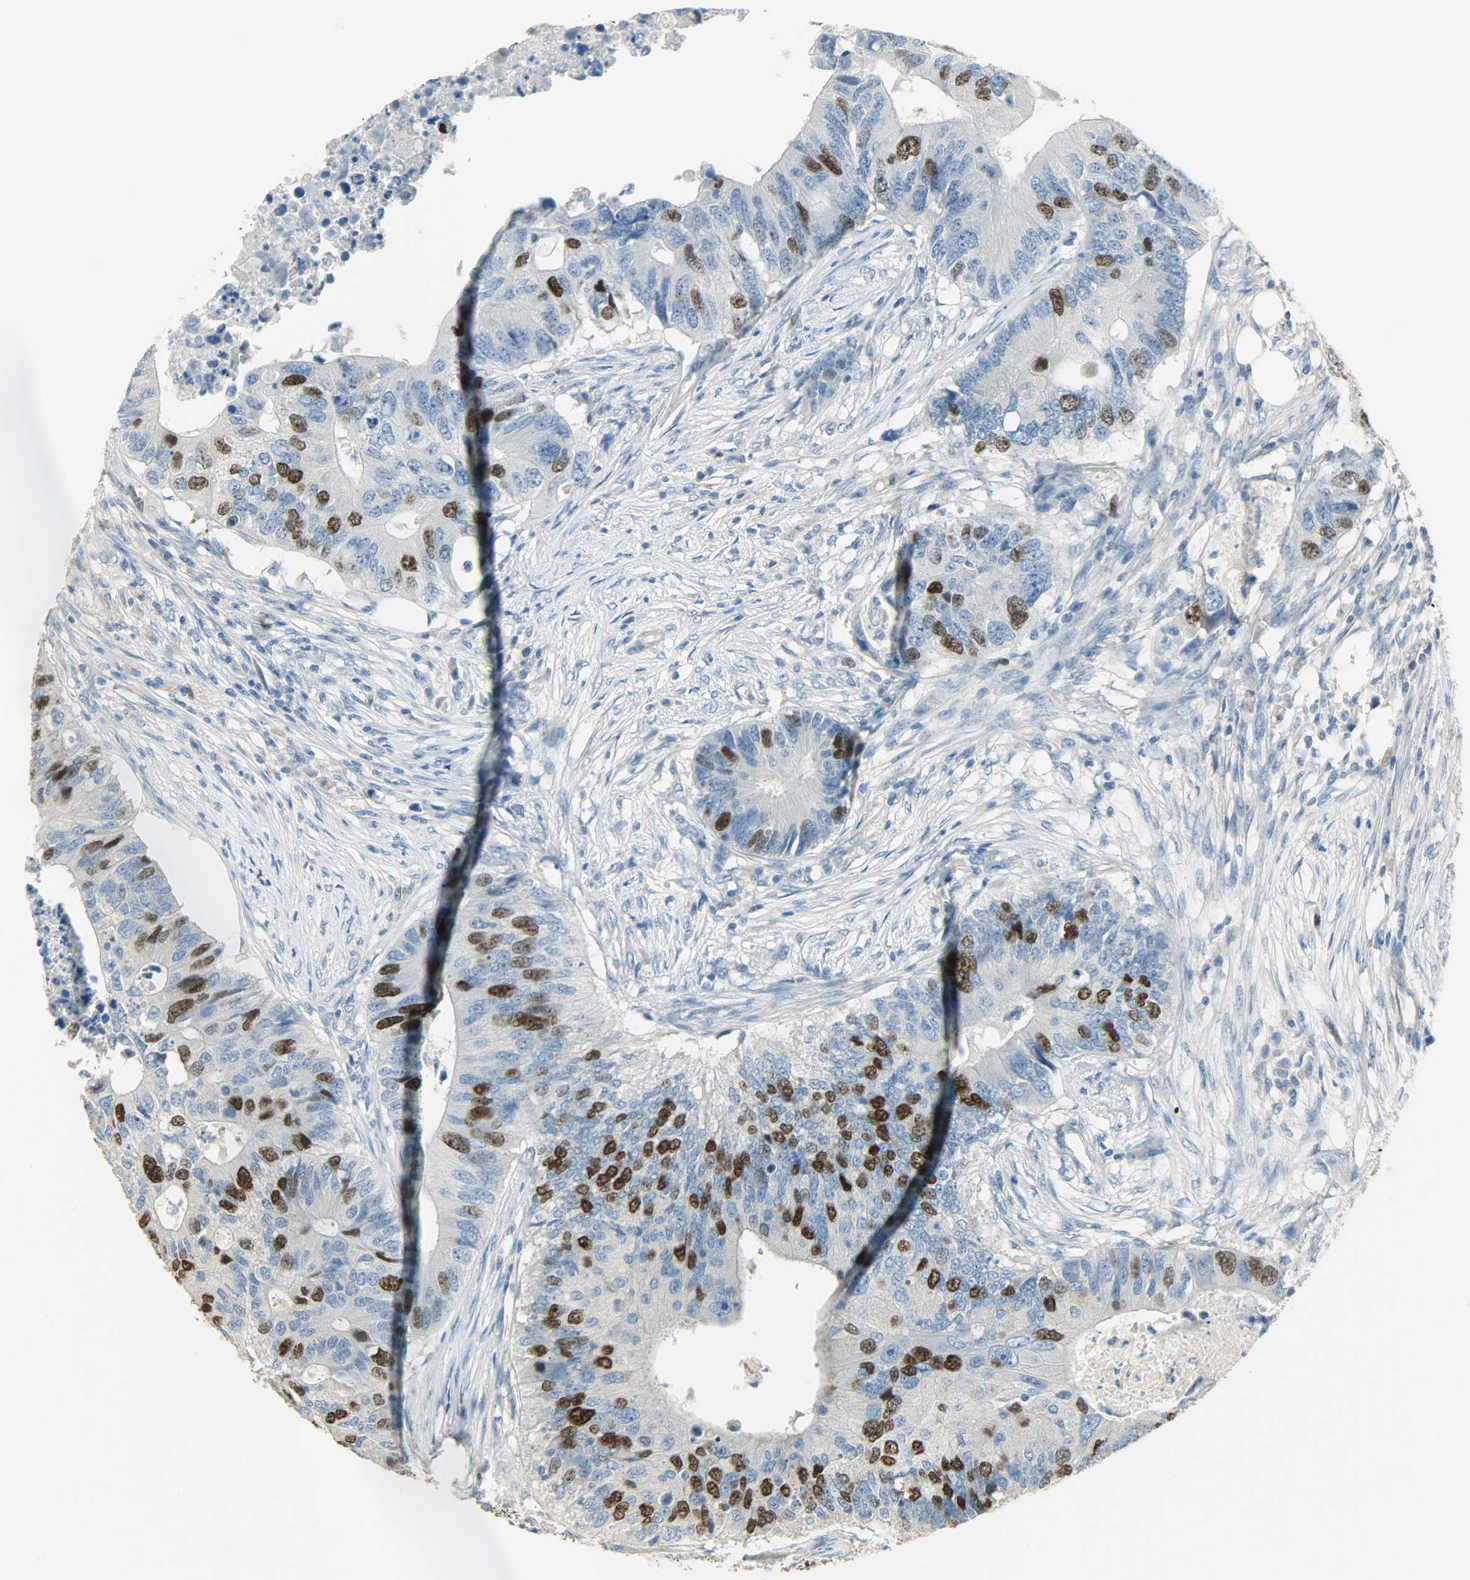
{"staining": {"intensity": "strong", "quantity": "25%-75%", "location": "nuclear"}, "tissue": "colorectal cancer", "cell_type": "Tumor cells", "image_type": "cancer", "snomed": [{"axis": "morphology", "description": "Adenocarcinoma, NOS"}, {"axis": "topography", "description": "Colon"}], "caption": "There is high levels of strong nuclear positivity in tumor cells of colorectal cancer, as demonstrated by immunohistochemical staining (brown color).", "gene": "TPX2", "patient": {"sex": "male", "age": 71}}